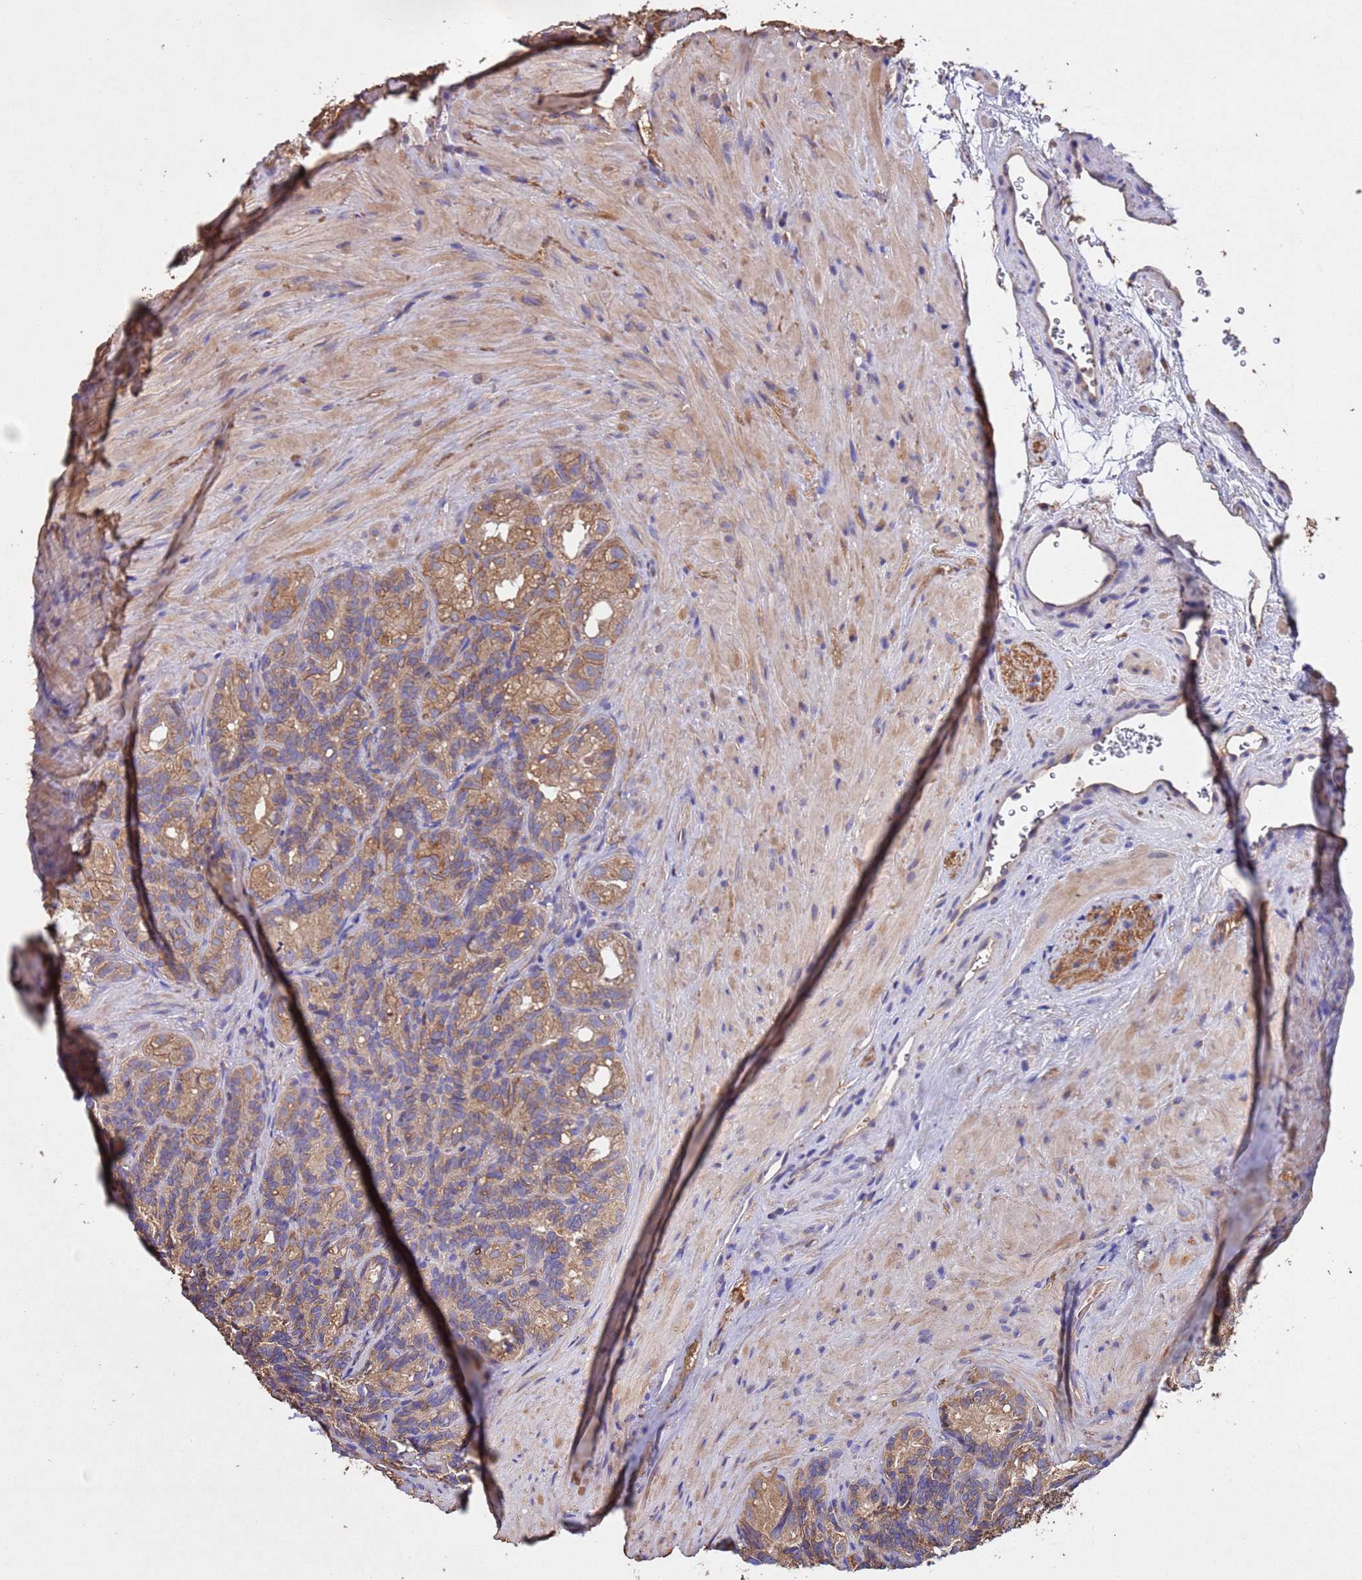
{"staining": {"intensity": "moderate", "quantity": ">75%", "location": "cytoplasmic/membranous"}, "tissue": "seminal vesicle", "cell_type": "Glandular cells", "image_type": "normal", "snomed": [{"axis": "morphology", "description": "Normal tissue, NOS"}, {"axis": "topography", "description": "Seminal veicle"}], "caption": "A brown stain labels moderate cytoplasmic/membranous expression of a protein in glandular cells of normal human seminal vesicle. (DAB = brown stain, brightfield microscopy at high magnification).", "gene": "MTX3", "patient": {"sex": "male", "age": 60}}